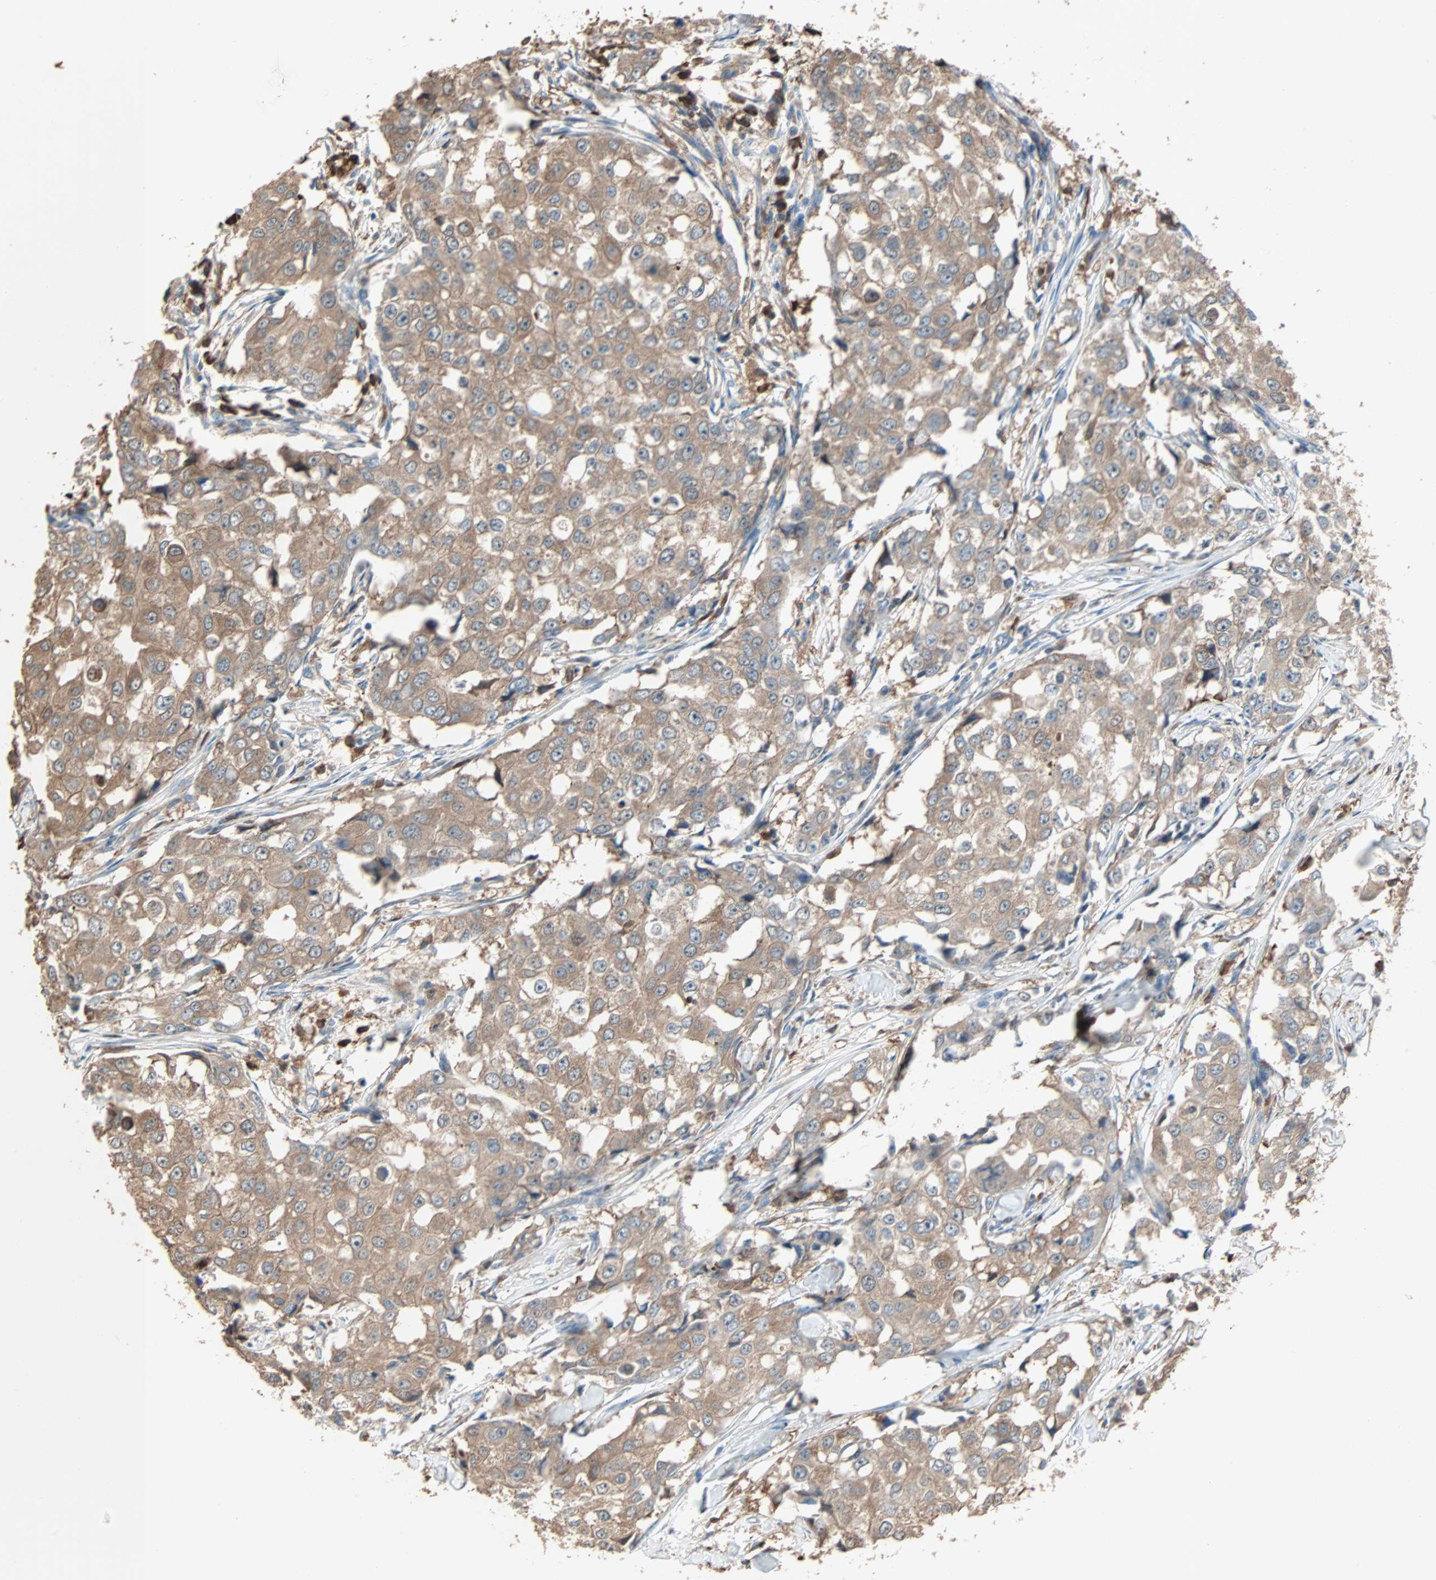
{"staining": {"intensity": "moderate", "quantity": ">75%", "location": "cytoplasmic/membranous"}, "tissue": "breast cancer", "cell_type": "Tumor cells", "image_type": "cancer", "snomed": [{"axis": "morphology", "description": "Duct carcinoma"}, {"axis": "topography", "description": "Breast"}], "caption": "Immunohistochemistry (IHC) (DAB (3,3'-diaminobenzidine)) staining of breast cancer (intraductal carcinoma) shows moderate cytoplasmic/membranous protein staining in approximately >75% of tumor cells.", "gene": "PRDX1", "patient": {"sex": "female", "age": 27}}